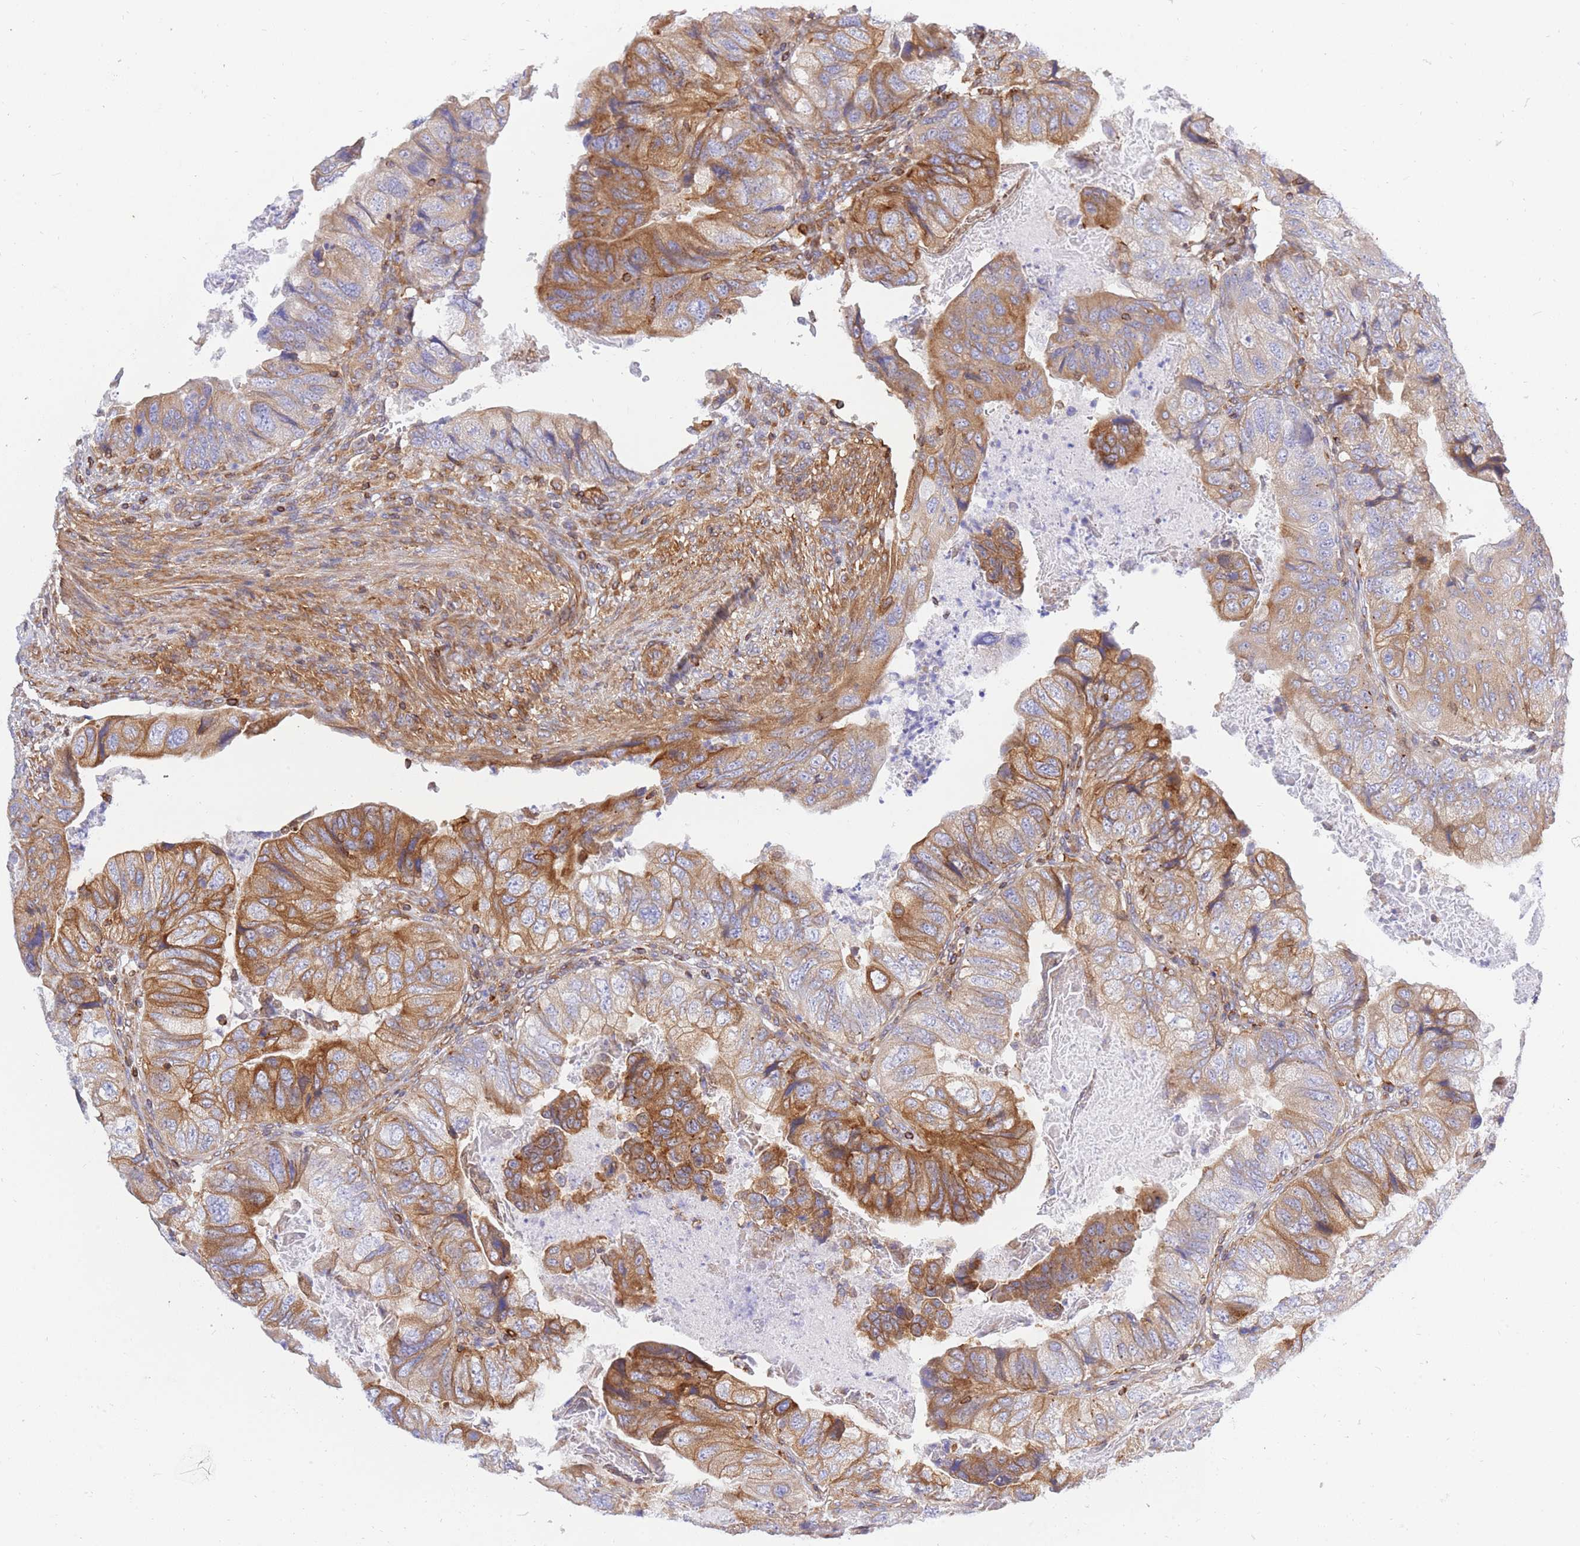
{"staining": {"intensity": "moderate", "quantity": ">75%", "location": "cytoplasmic/membranous"}, "tissue": "colorectal cancer", "cell_type": "Tumor cells", "image_type": "cancer", "snomed": [{"axis": "morphology", "description": "Adenocarcinoma, NOS"}, {"axis": "topography", "description": "Rectum"}], "caption": "Brown immunohistochemical staining in human colorectal cancer (adenocarcinoma) reveals moderate cytoplasmic/membranous positivity in approximately >75% of tumor cells. (IHC, brightfield microscopy, high magnification).", "gene": "REM1", "patient": {"sex": "male", "age": 63}}